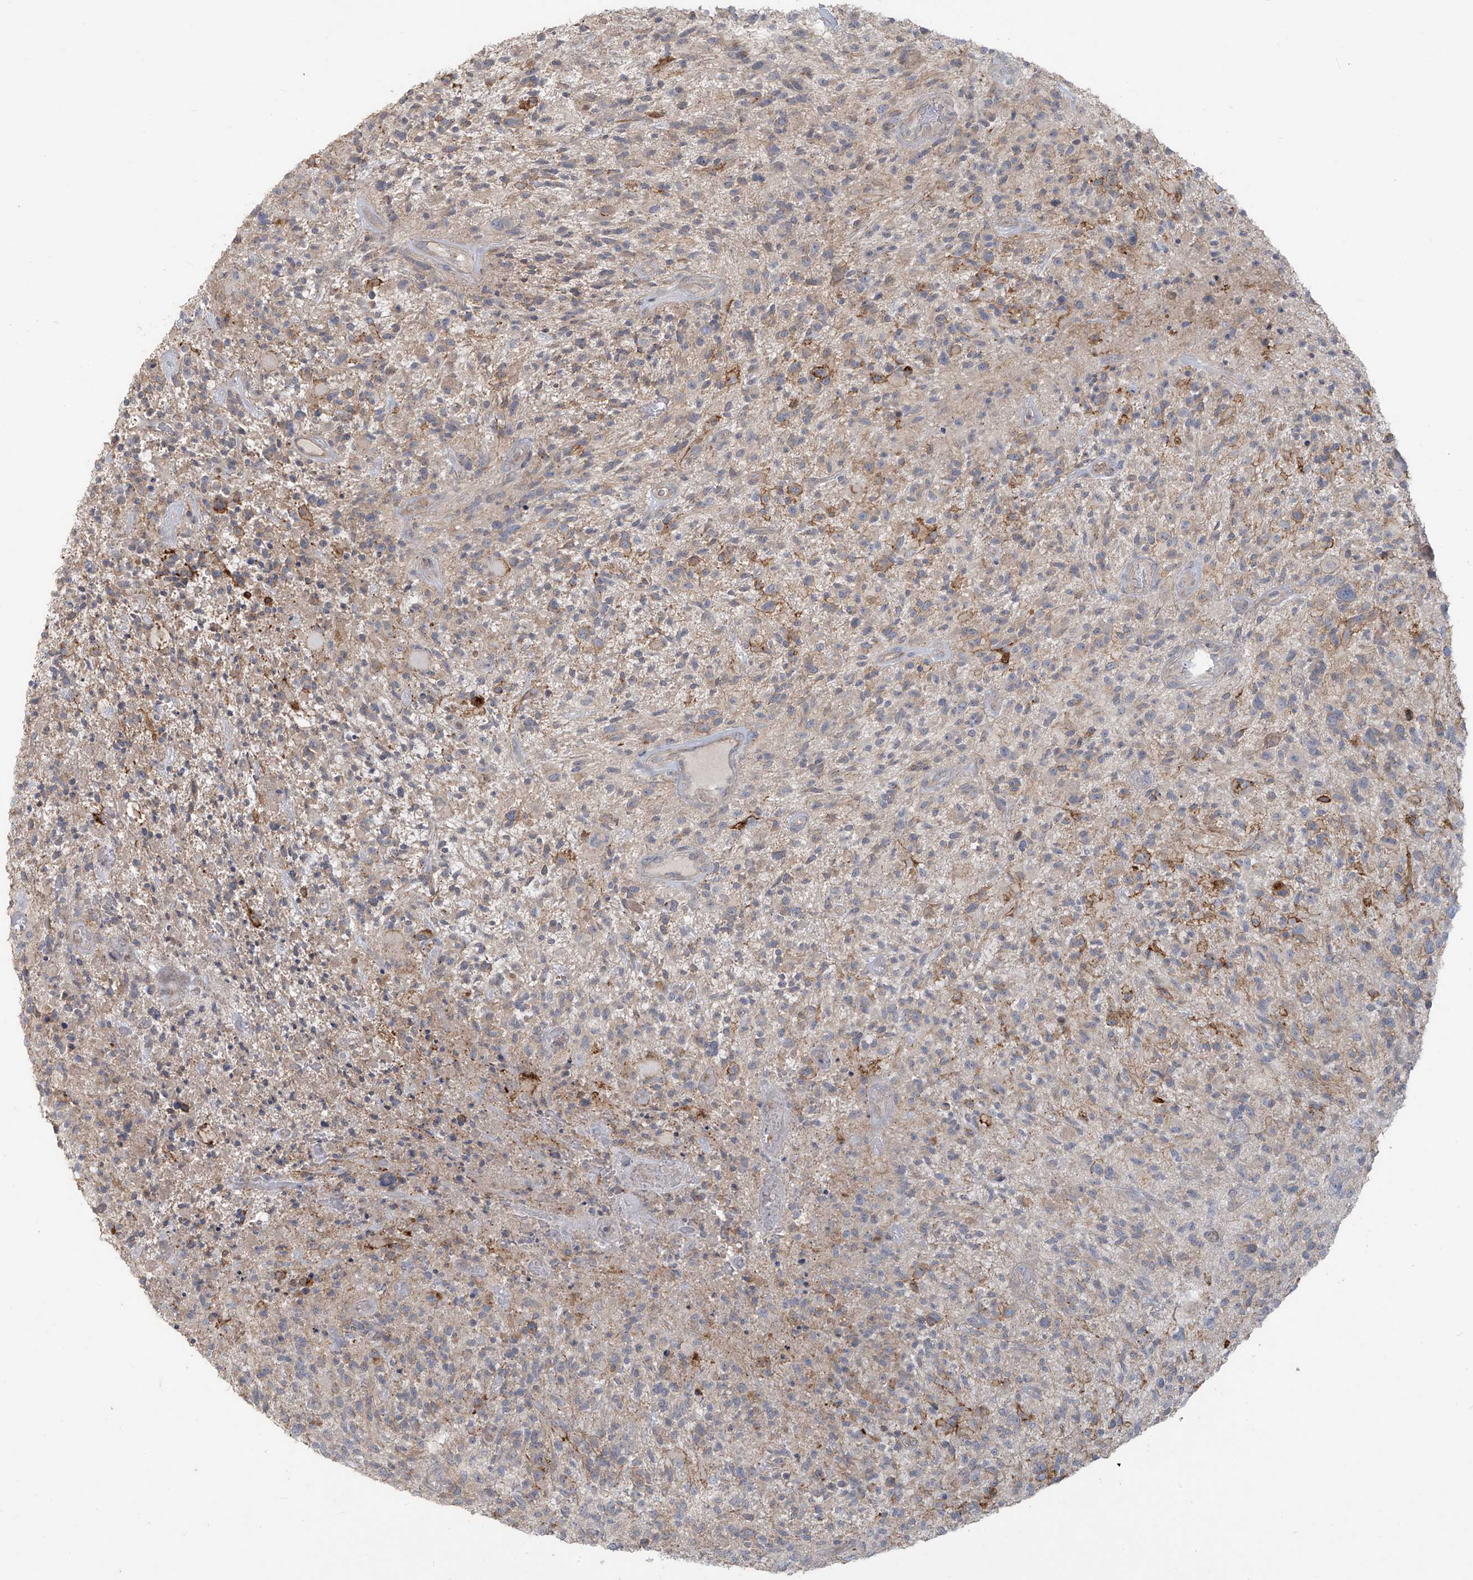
{"staining": {"intensity": "weak", "quantity": "<25%", "location": "cytoplasmic/membranous"}, "tissue": "glioma", "cell_type": "Tumor cells", "image_type": "cancer", "snomed": [{"axis": "morphology", "description": "Glioma, malignant, High grade"}, {"axis": "topography", "description": "Brain"}], "caption": "Human glioma stained for a protein using IHC exhibits no staining in tumor cells.", "gene": "MAGIX", "patient": {"sex": "male", "age": 47}}